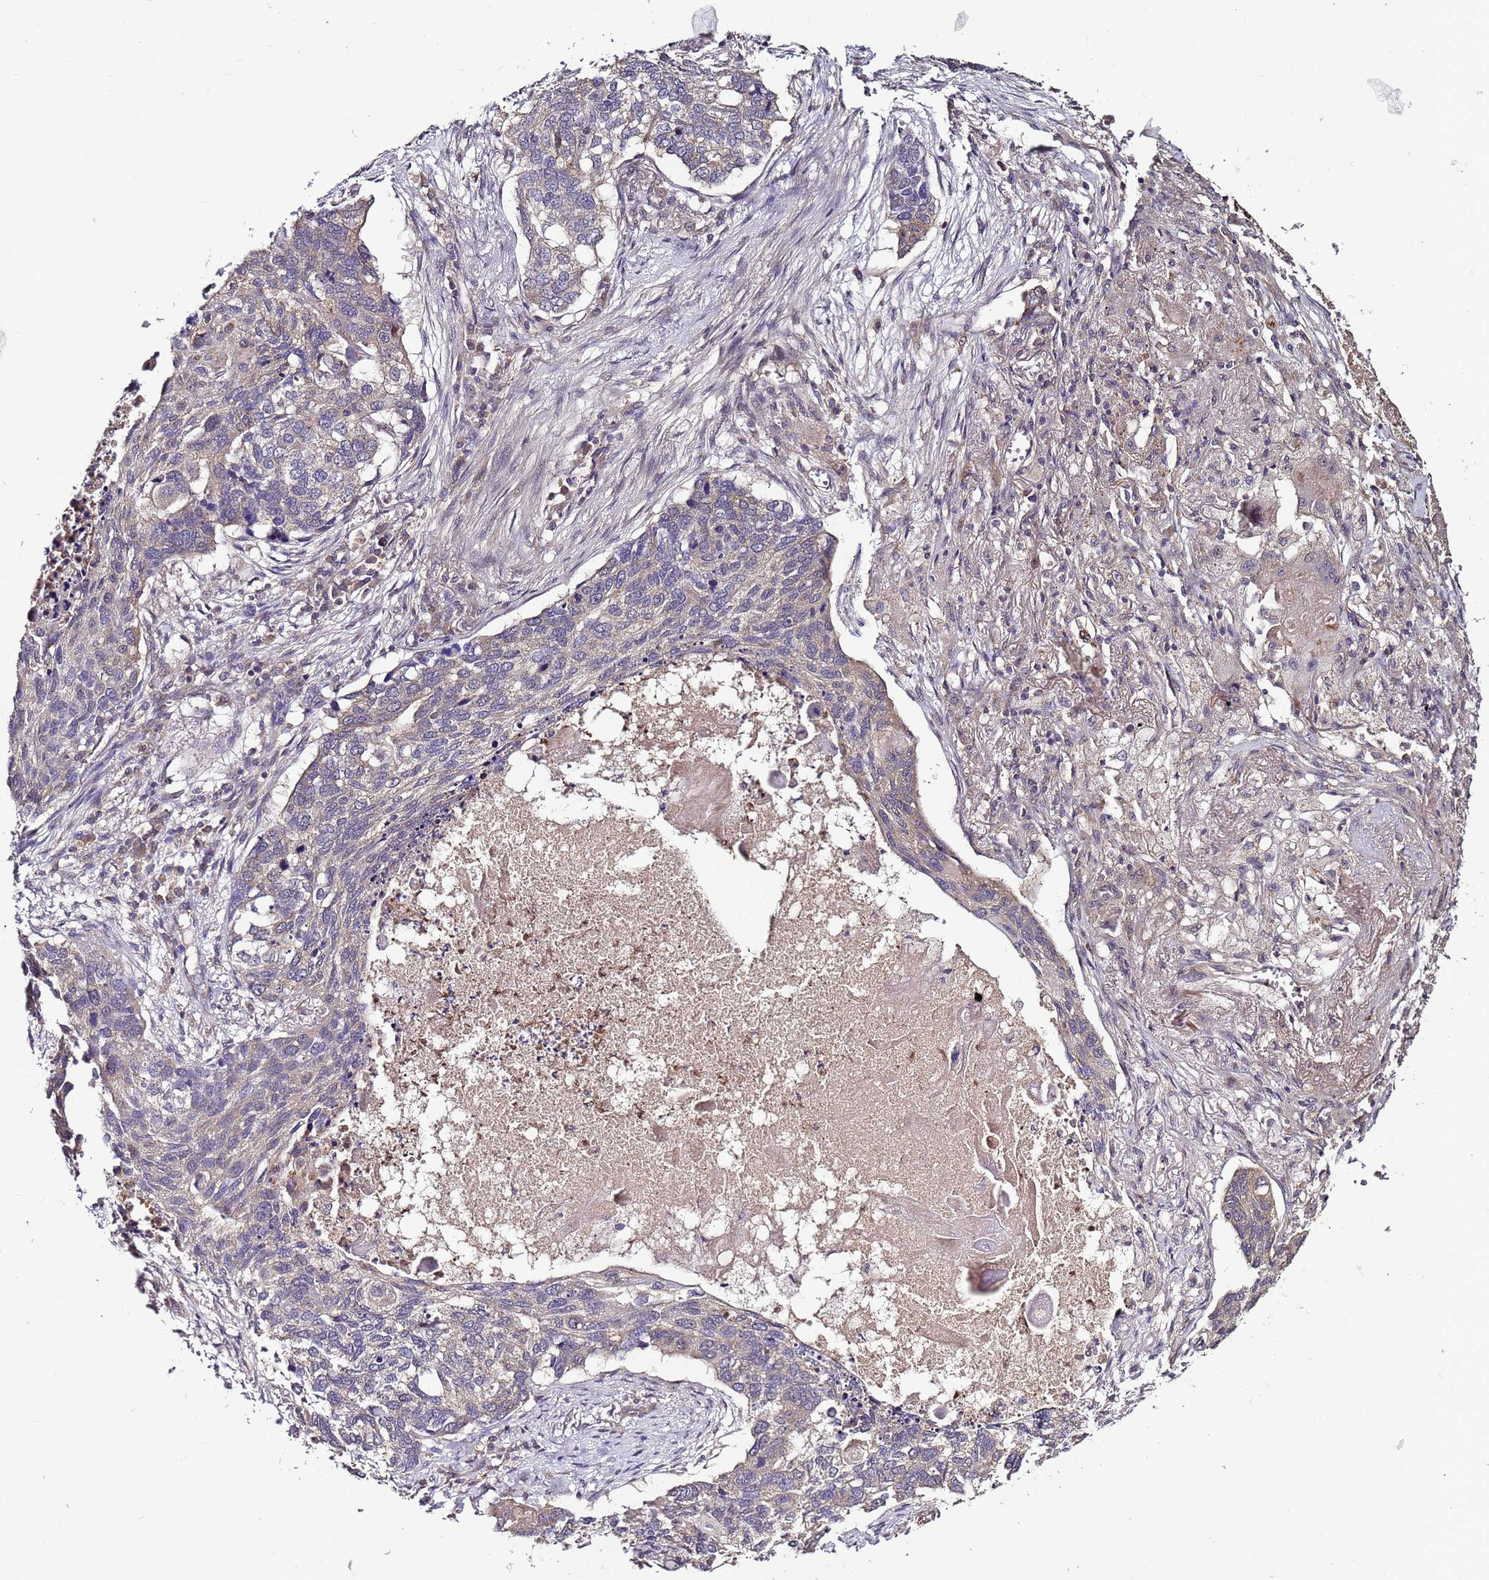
{"staining": {"intensity": "weak", "quantity": "<25%", "location": "cytoplasmic/membranous"}, "tissue": "lung cancer", "cell_type": "Tumor cells", "image_type": "cancer", "snomed": [{"axis": "morphology", "description": "Squamous cell carcinoma, NOS"}, {"axis": "topography", "description": "Lung"}], "caption": "There is no significant staining in tumor cells of squamous cell carcinoma (lung).", "gene": "ANKRD17", "patient": {"sex": "female", "age": 63}}